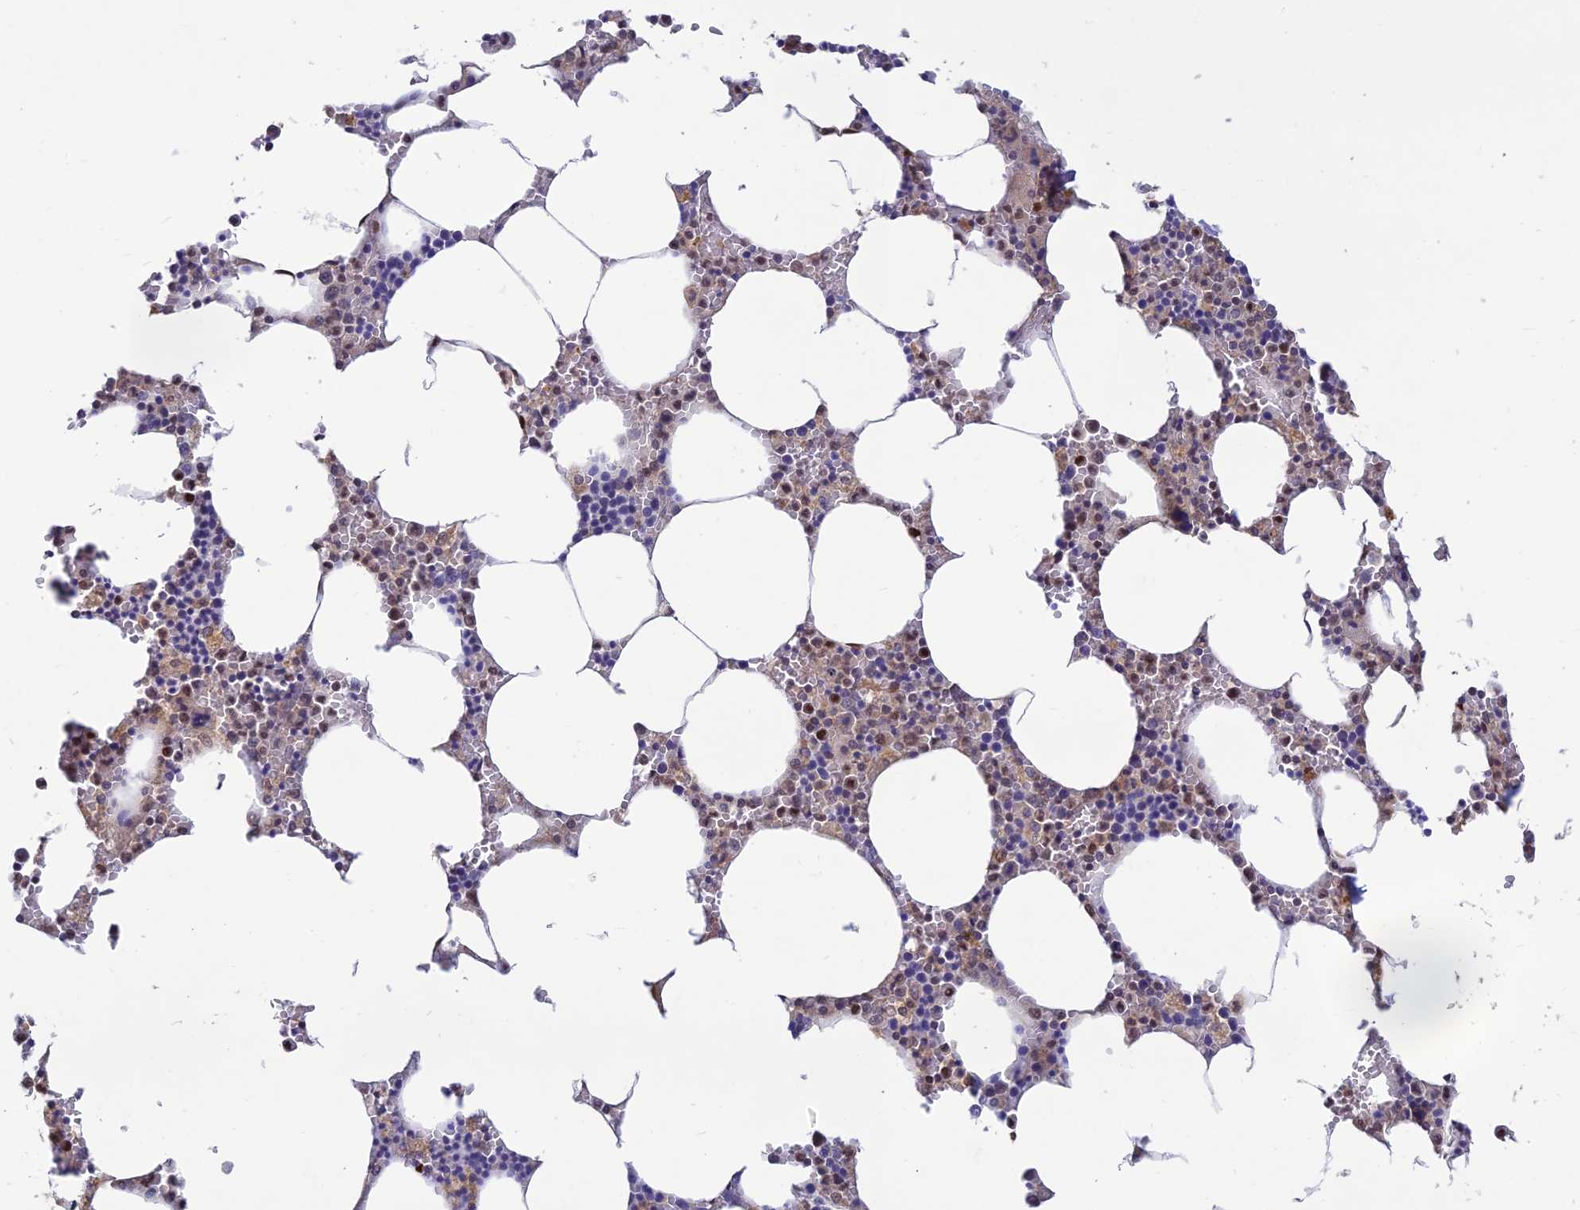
{"staining": {"intensity": "moderate", "quantity": "<25%", "location": "nuclear"}, "tissue": "bone marrow", "cell_type": "Hematopoietic cells", "image_type": "normal", "snomed": [{"axis": "morphology", "description": "Normal tissue, NOS"}, {"axis": "topography", "description": "Bone marrow"}], "caption": "Moderate nuclear expression is present in about <25% of hematopoietic cells in unremarkable bone marrow.", "gene": "FASTKD5", "patient": {"sex": "male", "age": 70}}